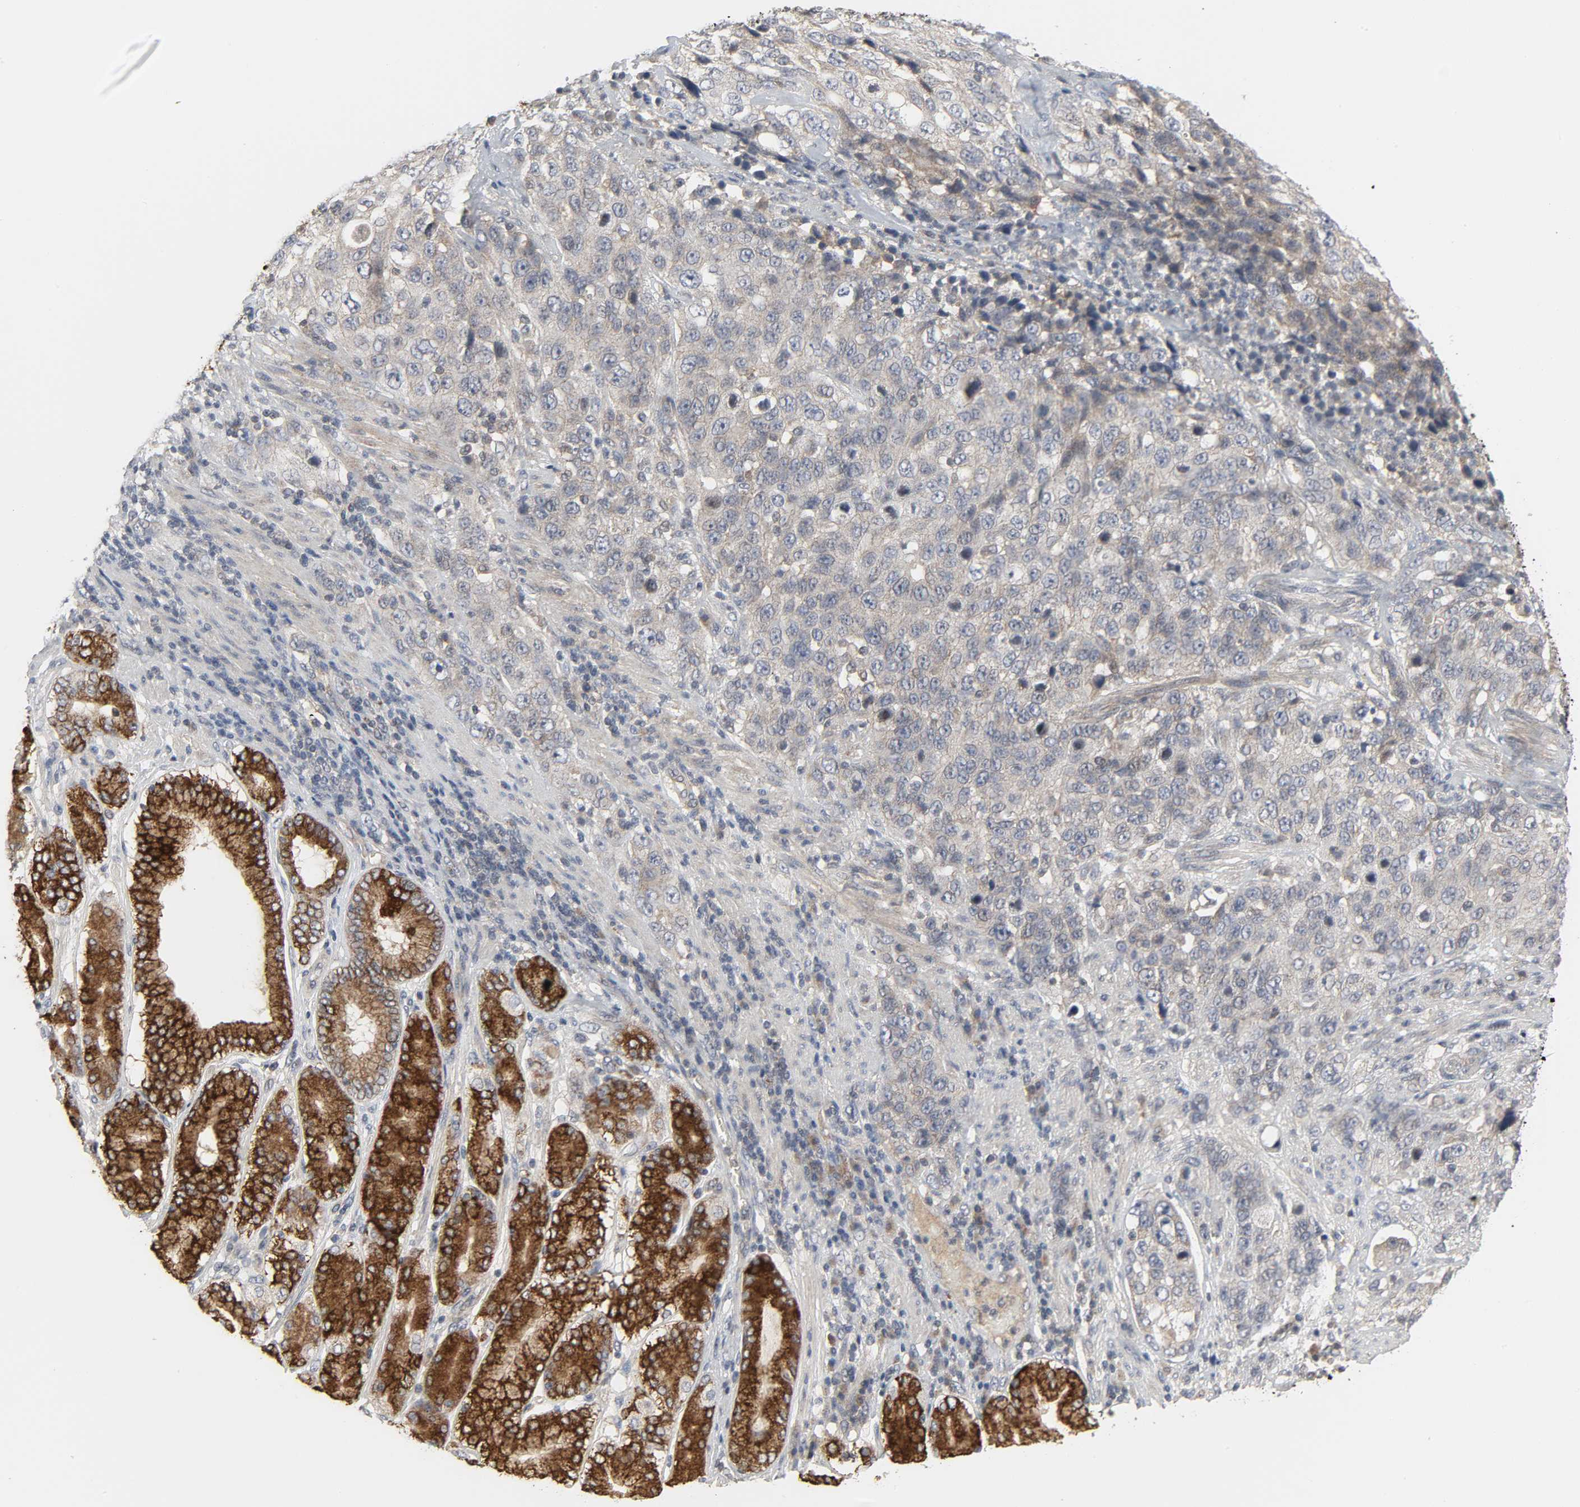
{"staining": {"intensity": "weak", "quantity": ">75%", "location": "cytoplasmic/membranous"}, "tissue": "stomach cancer", "cell_type": "Tumor cells", "image_type": "cancer", "snomed": [{"axis": "morphology", "description": "Normal tissue, NOS"}, {"axis": "morphology", "description": "Adenocarcinoma, NOS"}, {"axis": "topography", "description": "Stomach"}], "caption": "Stomach cancer (adenocarcinoma) stained with a brown dye demonstrates weak cytoplasmic/membranous positive expression in about >75% of tumor cells.", "gene": "CLIP1", "patient": {"sex": "male", "age": 48}}